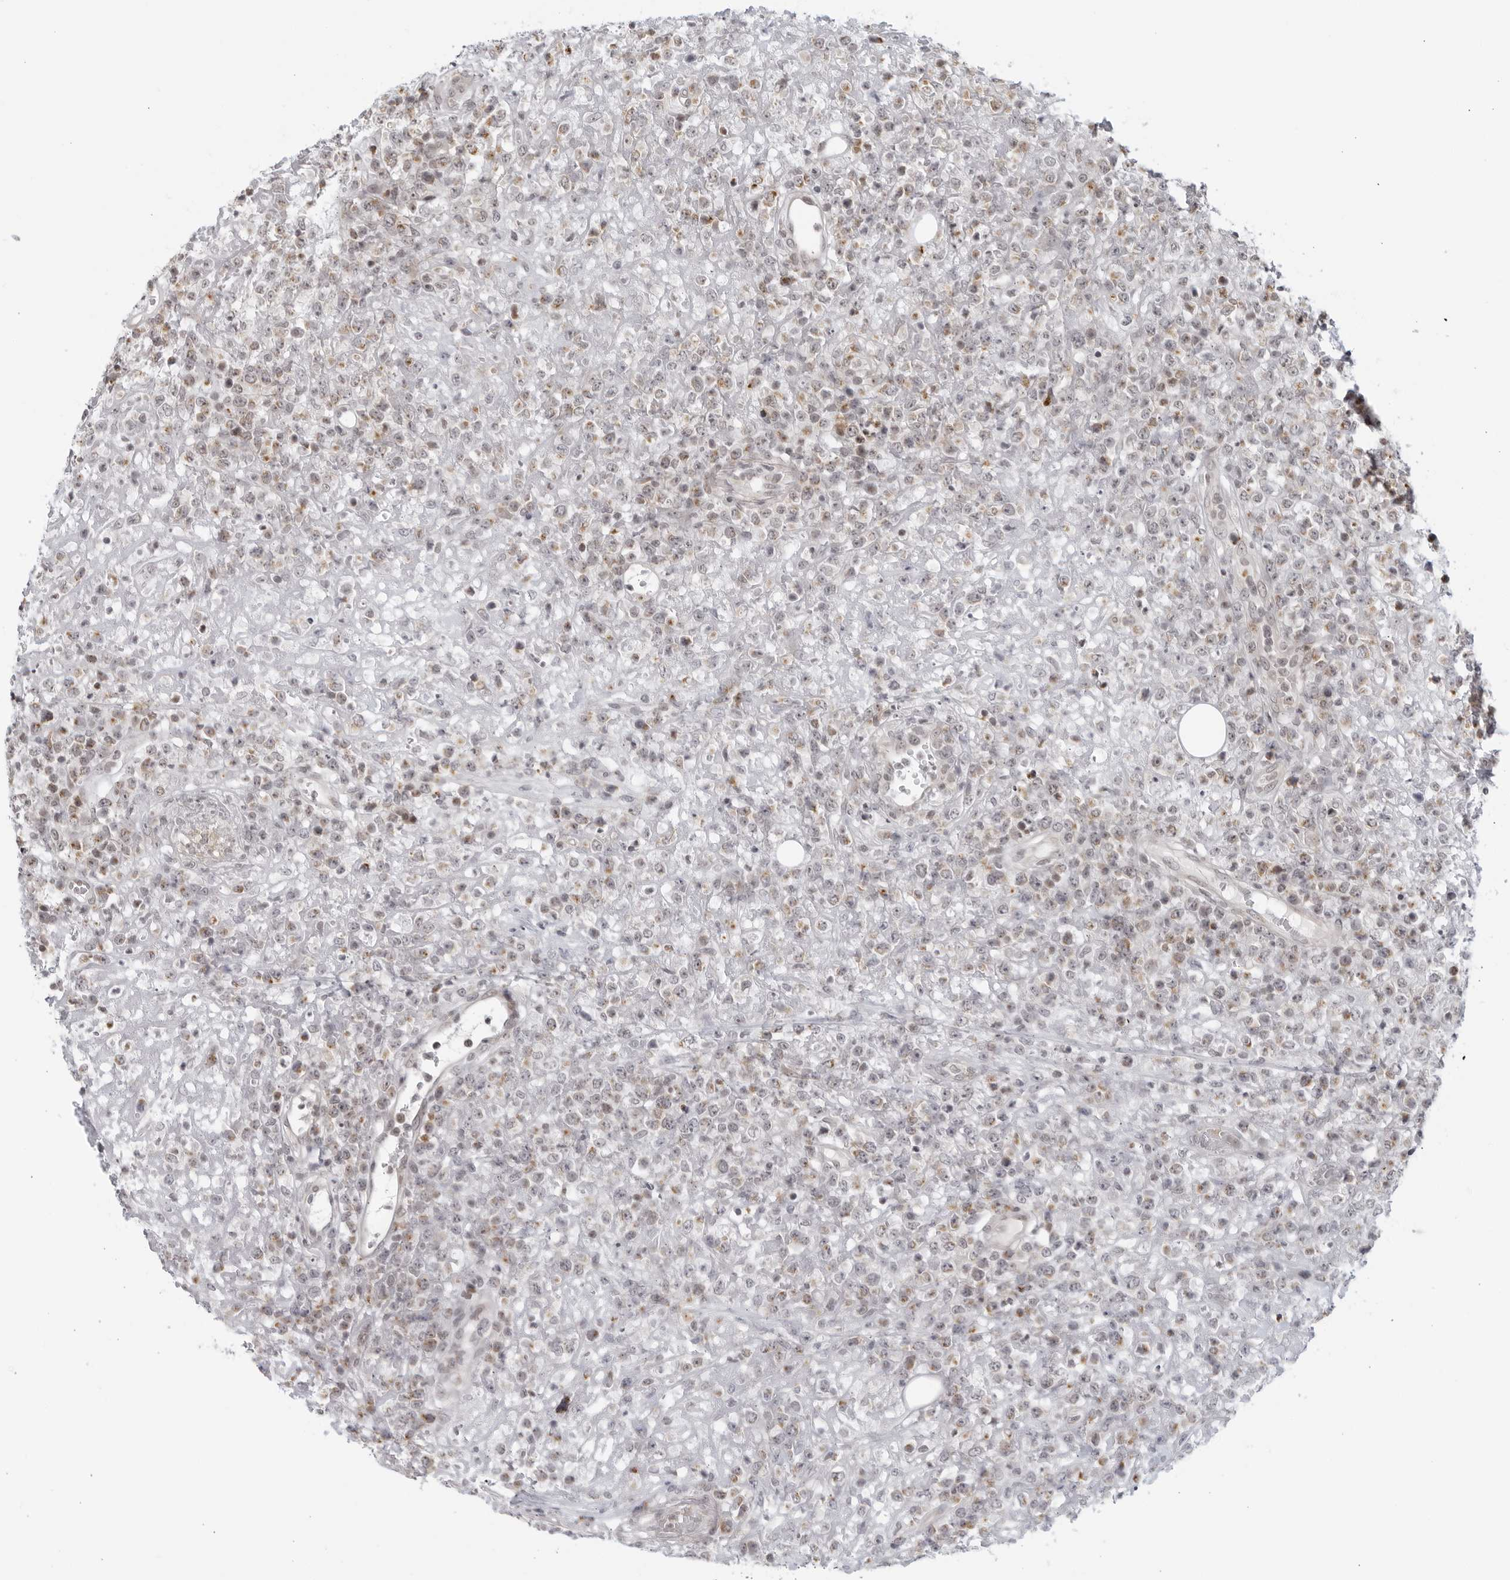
{"staining": {"intensity": "weak", "quantity": "<25%", "location": "cytoplasmic/membranous"}, "tissue": "lymphoma", "cell_type": "Tumor cells", "image_type": "cancer", "snomed": [{"axis": "morphology", "description": "Malignant lymphoma, non-Hodgkin's type, High grade"}, {"axis": "topography", "description": "Colon"}], "caption": "Lymphoma was stained to show a protein in brown. There is no significant positivity in tumor cells.", "gene": "RAB11FIP3", "patient": {"sex": "female", "age": 53}}